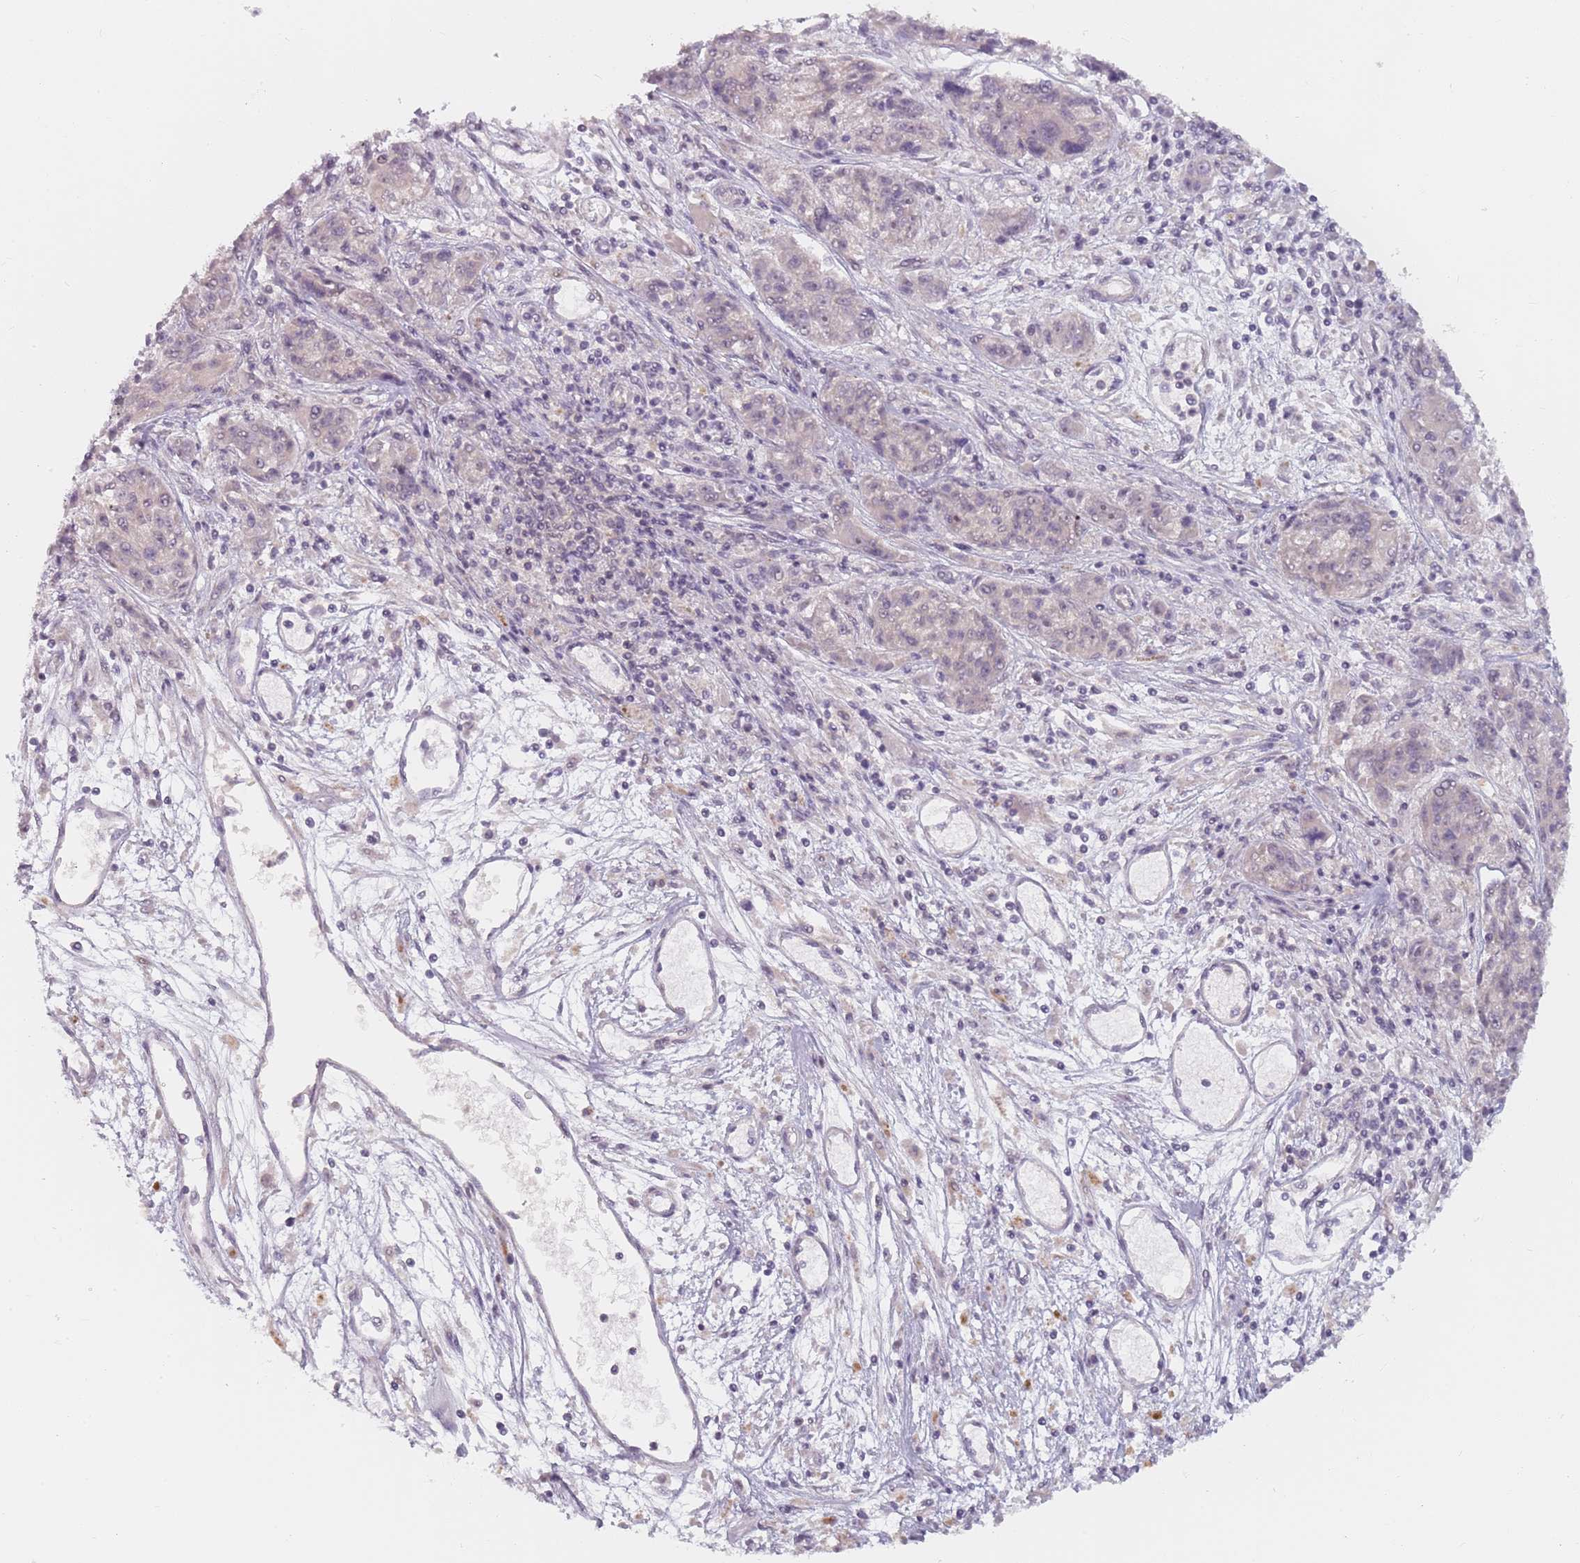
{"staining": {"intensity": "weak", "quantity": "<25%", "location": "nuclear"}, "tissue": "melanoma", "cell_type": "Tumor cells", "image_type": "cancer", "snomed": [{"axis": "morphology", "description": "Malignant melanoma, NOS"}, {"axis": "topography", "description": "Skin"}], "caption": "Immunohistochemical staining of human malignant melanoma demonstrates no significant positivity in tumor cells. (DAB immunohistochemistry with hematoxylin counter stain).", "gene": "RPS6KA2", "patient": {"sex": "male", "age": 53}}